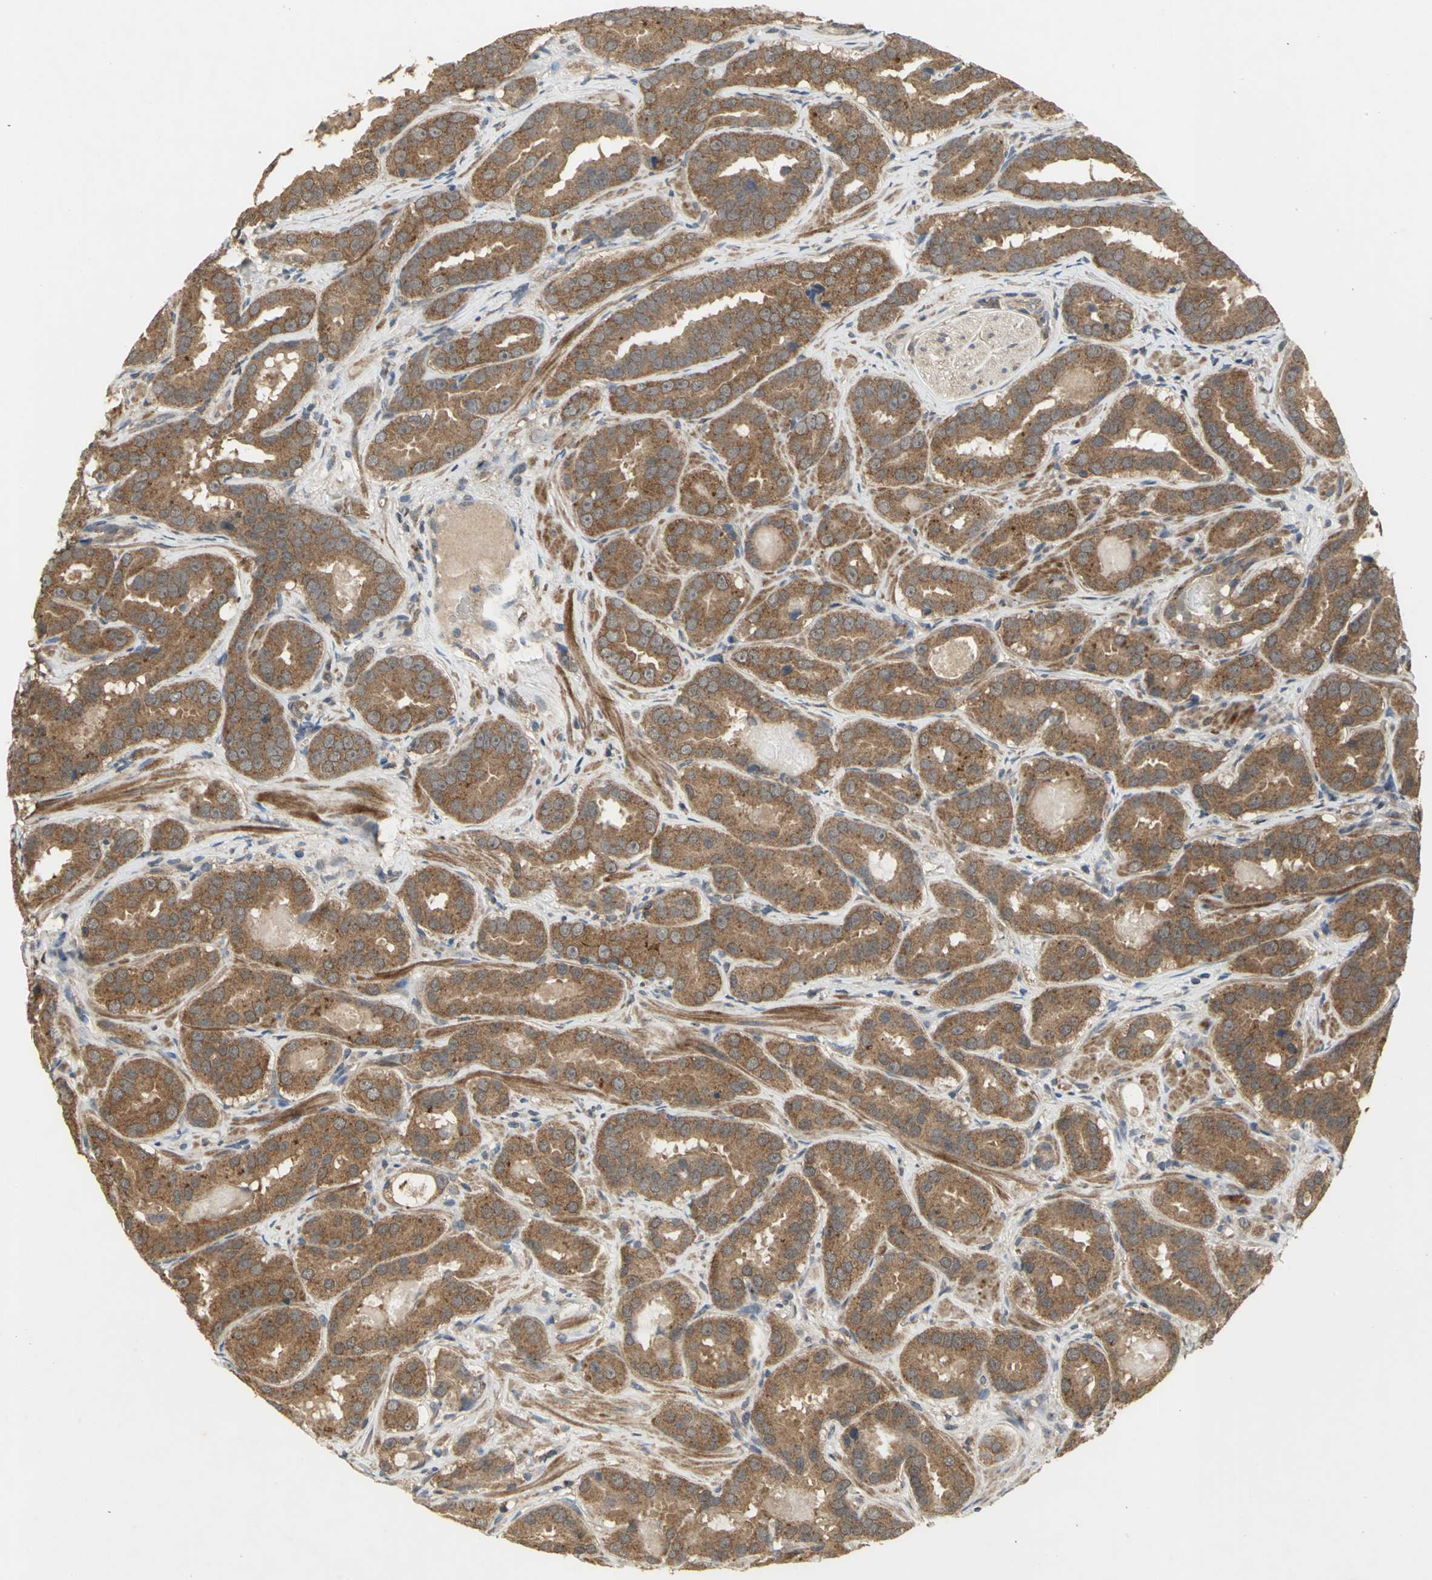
{"staining": {"intensity": "moderate", "quantity": ">75%", "location": "cytoplasmic/membranous"}, "tissue": "prostate cancer", "cell_type": "Tumor cells", "image_type": "cancer", "snomed": [{"axis": "morphology", "description": "Adenocarcinoma, Low grade"}, {"axis": "topography", "description": "Prostate"}], "caption": "Immunohistochemical staining of human prostate adenocarcinoma (low-grade) reveals medium levels of moderate cytoplasmic/membranous protein expression in about >75% of tumor cells.", "gene": "KEAP1", "patient": {"sex": "male", "age": 59}}